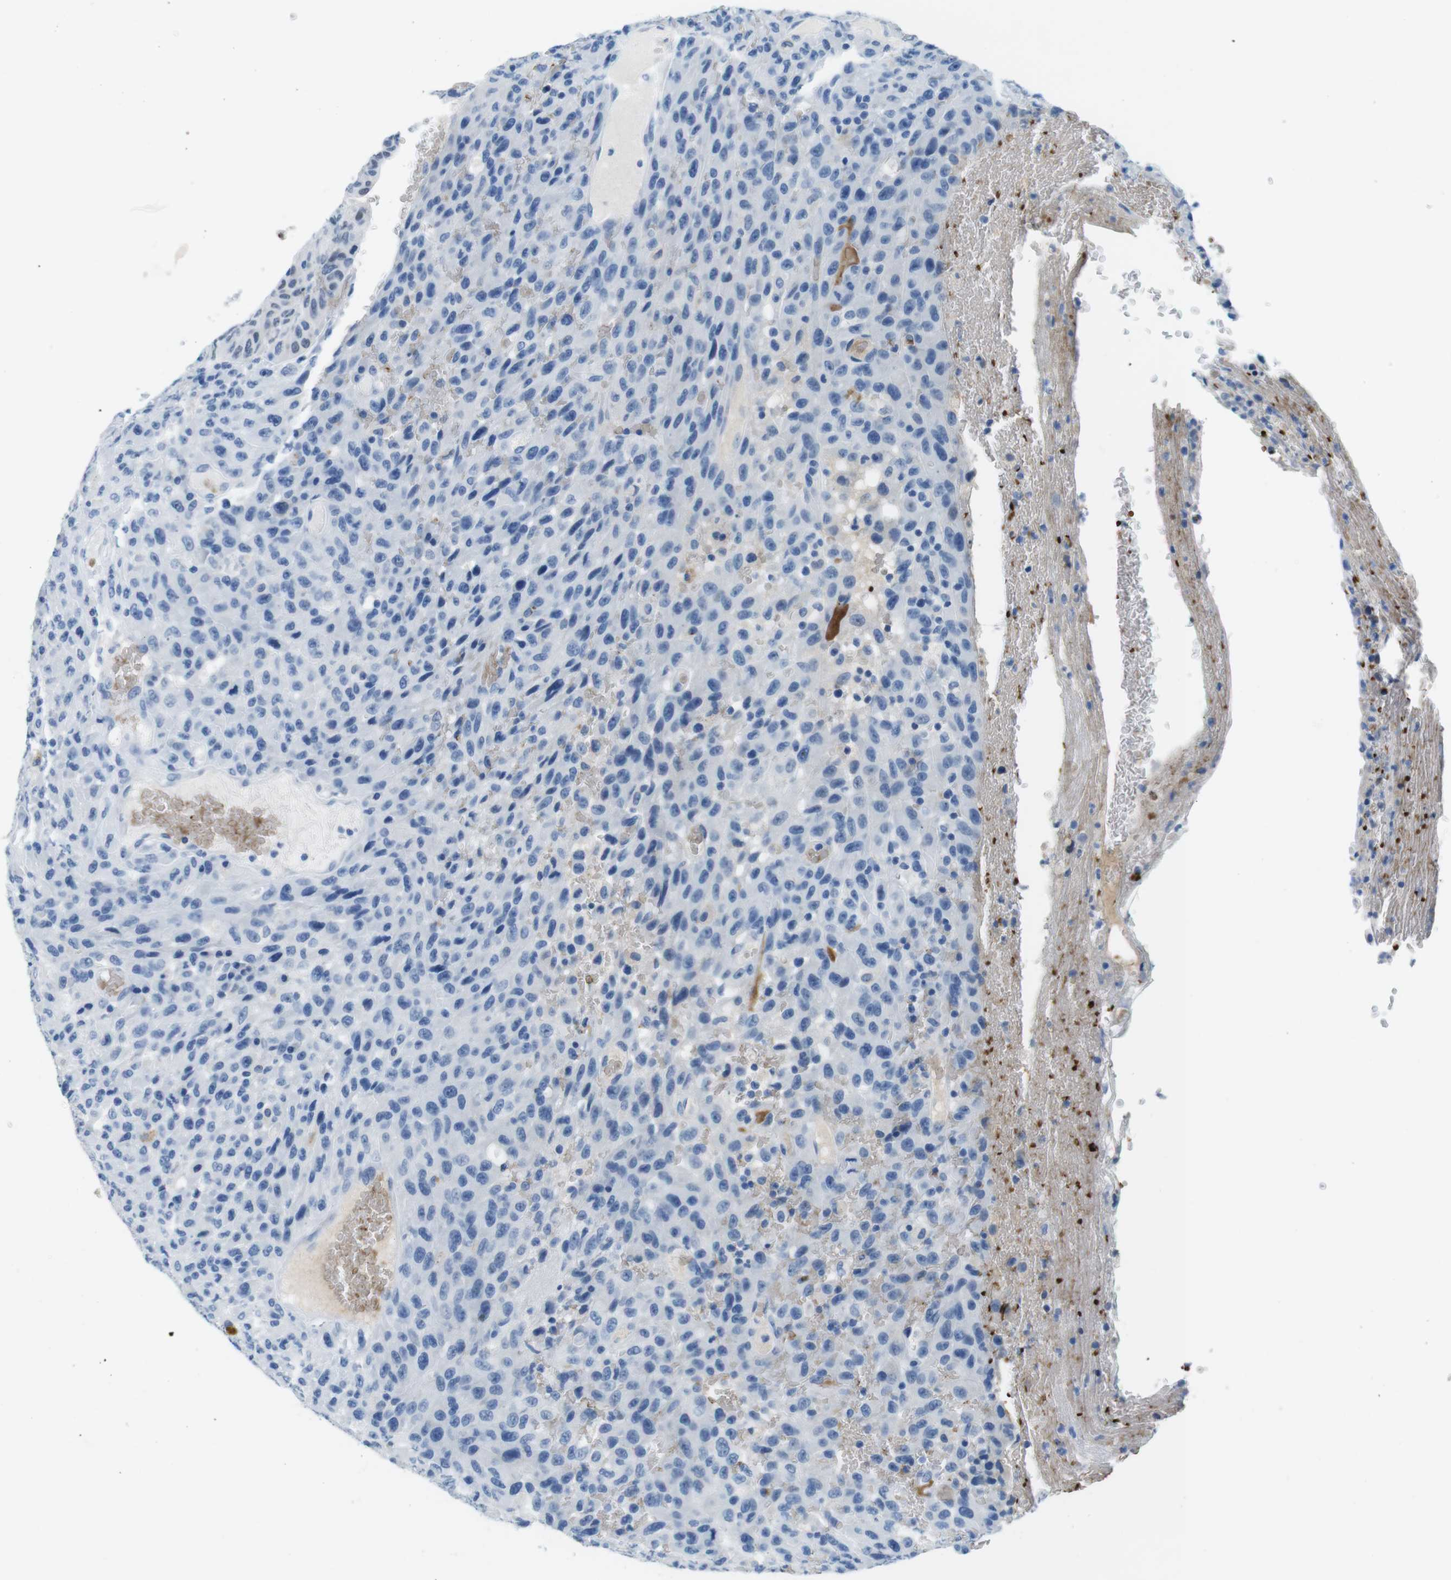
{"staining": {"intensity": "negative", "quantity": "none", "location": "none"}, "tissue": "urothelial cancer", "cell_type": "Tumor cells", "image_type": "cancer", "snomed": [{"axis": "morphology", "description": "Urothelial carcinoma, High grade"}, {"axis": "topography", "description": "Urinary bladder"}], "caption": "High-grade urothelial carcinoma was stained to show a protein in brown. There is no significant positivity in tumor cells.", "gene": "TFAP2C", "patient": {"sex": "male", "age": 66}}